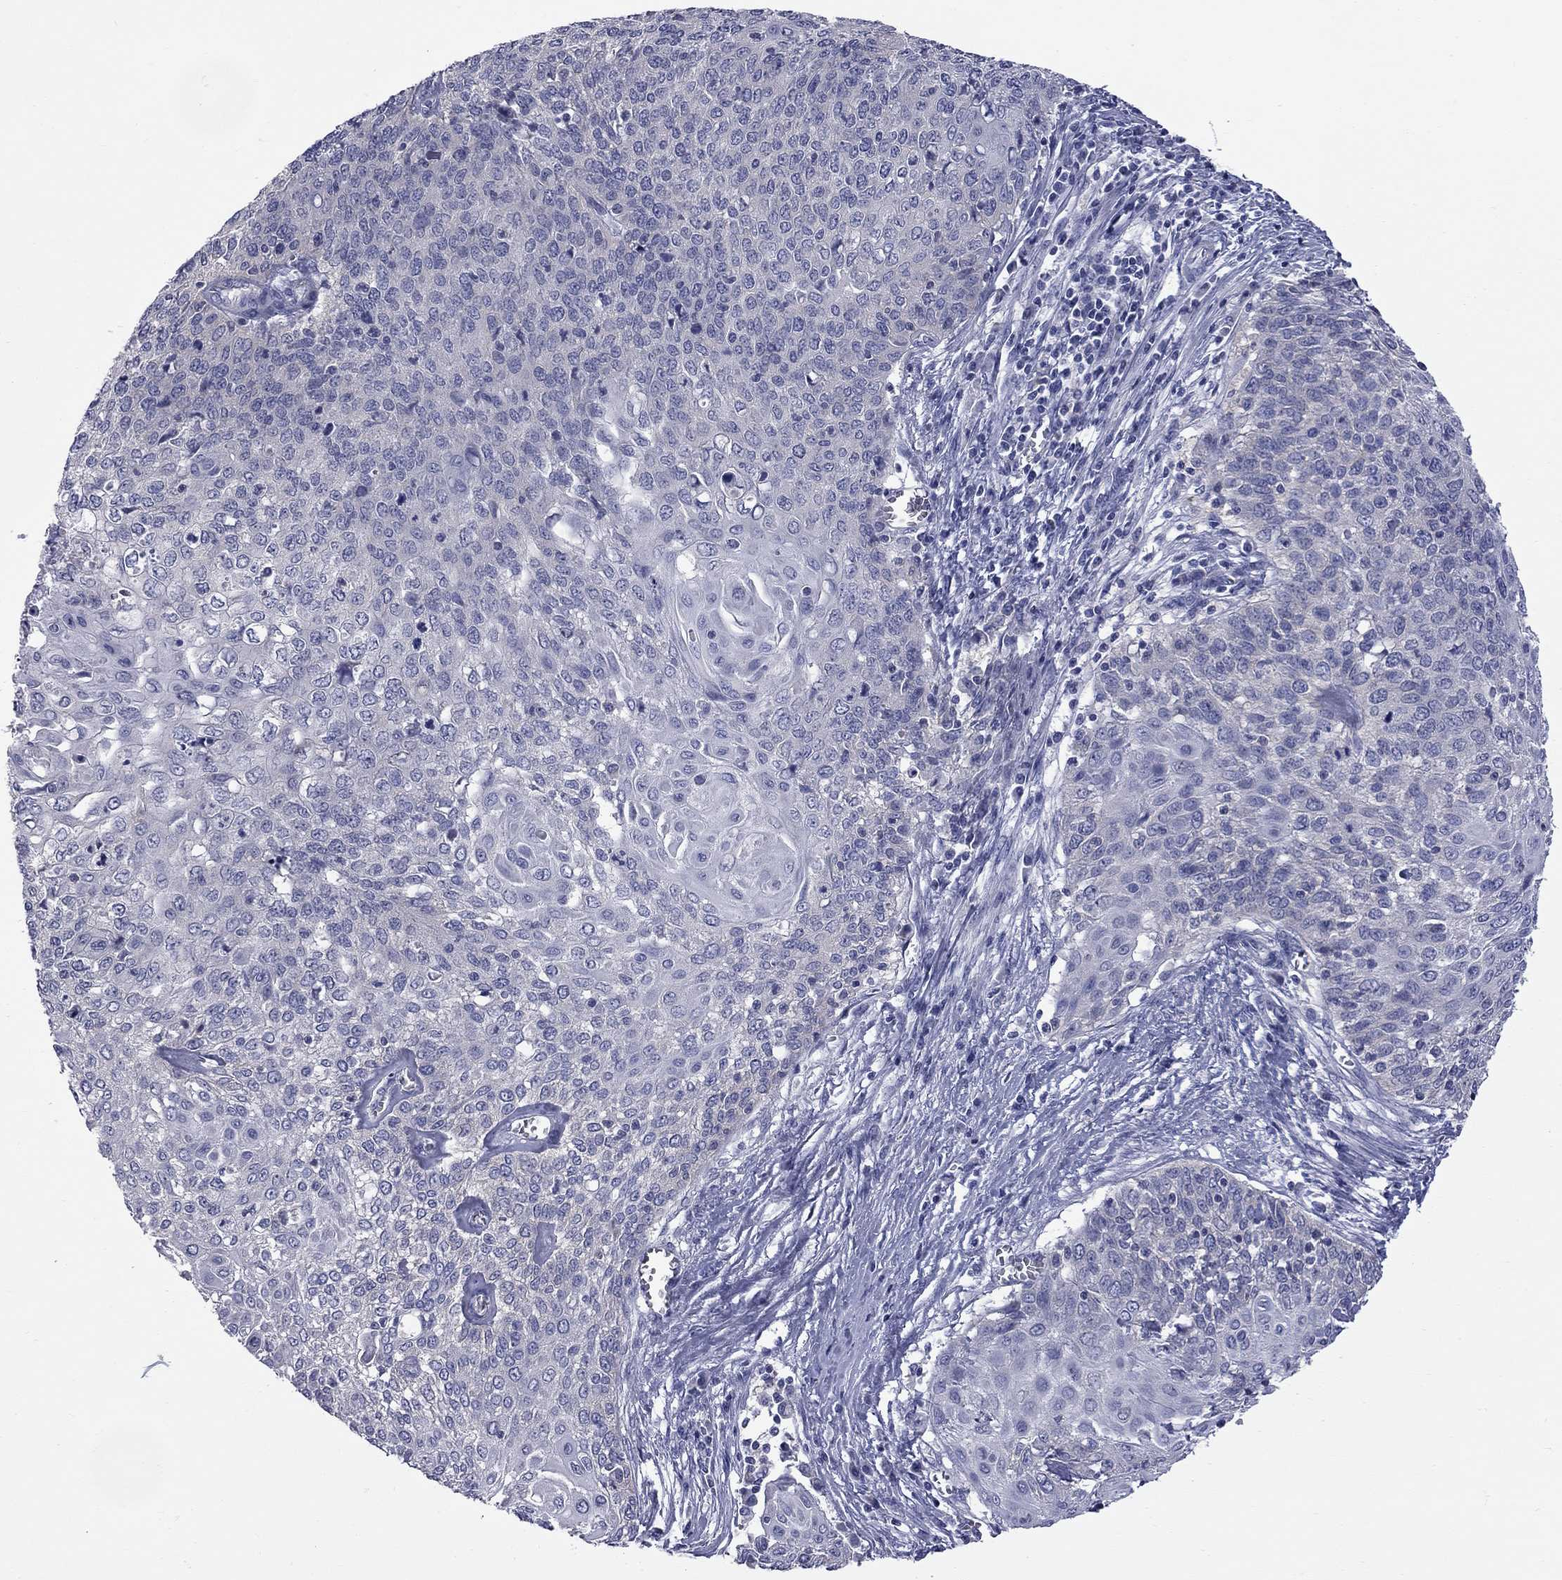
{"staining": {"intensity": "negative", "quantity": "none", "location": "none"}, "tissue": "cervical cancer", "cell_type": "Tumor cells", "image_type": "cancer", "snomed": [{"axis": "morphology", "description": "Squamous cell carcinoma, NOS"}, {"axis": "topography", "description": "Cervix"}], "caption": "Immunohistochemistry of cervical cancer demonstrates no expression in tumor cells.", "gene": "ABCB4", "patient": {"sex": "female", "age": 39}}